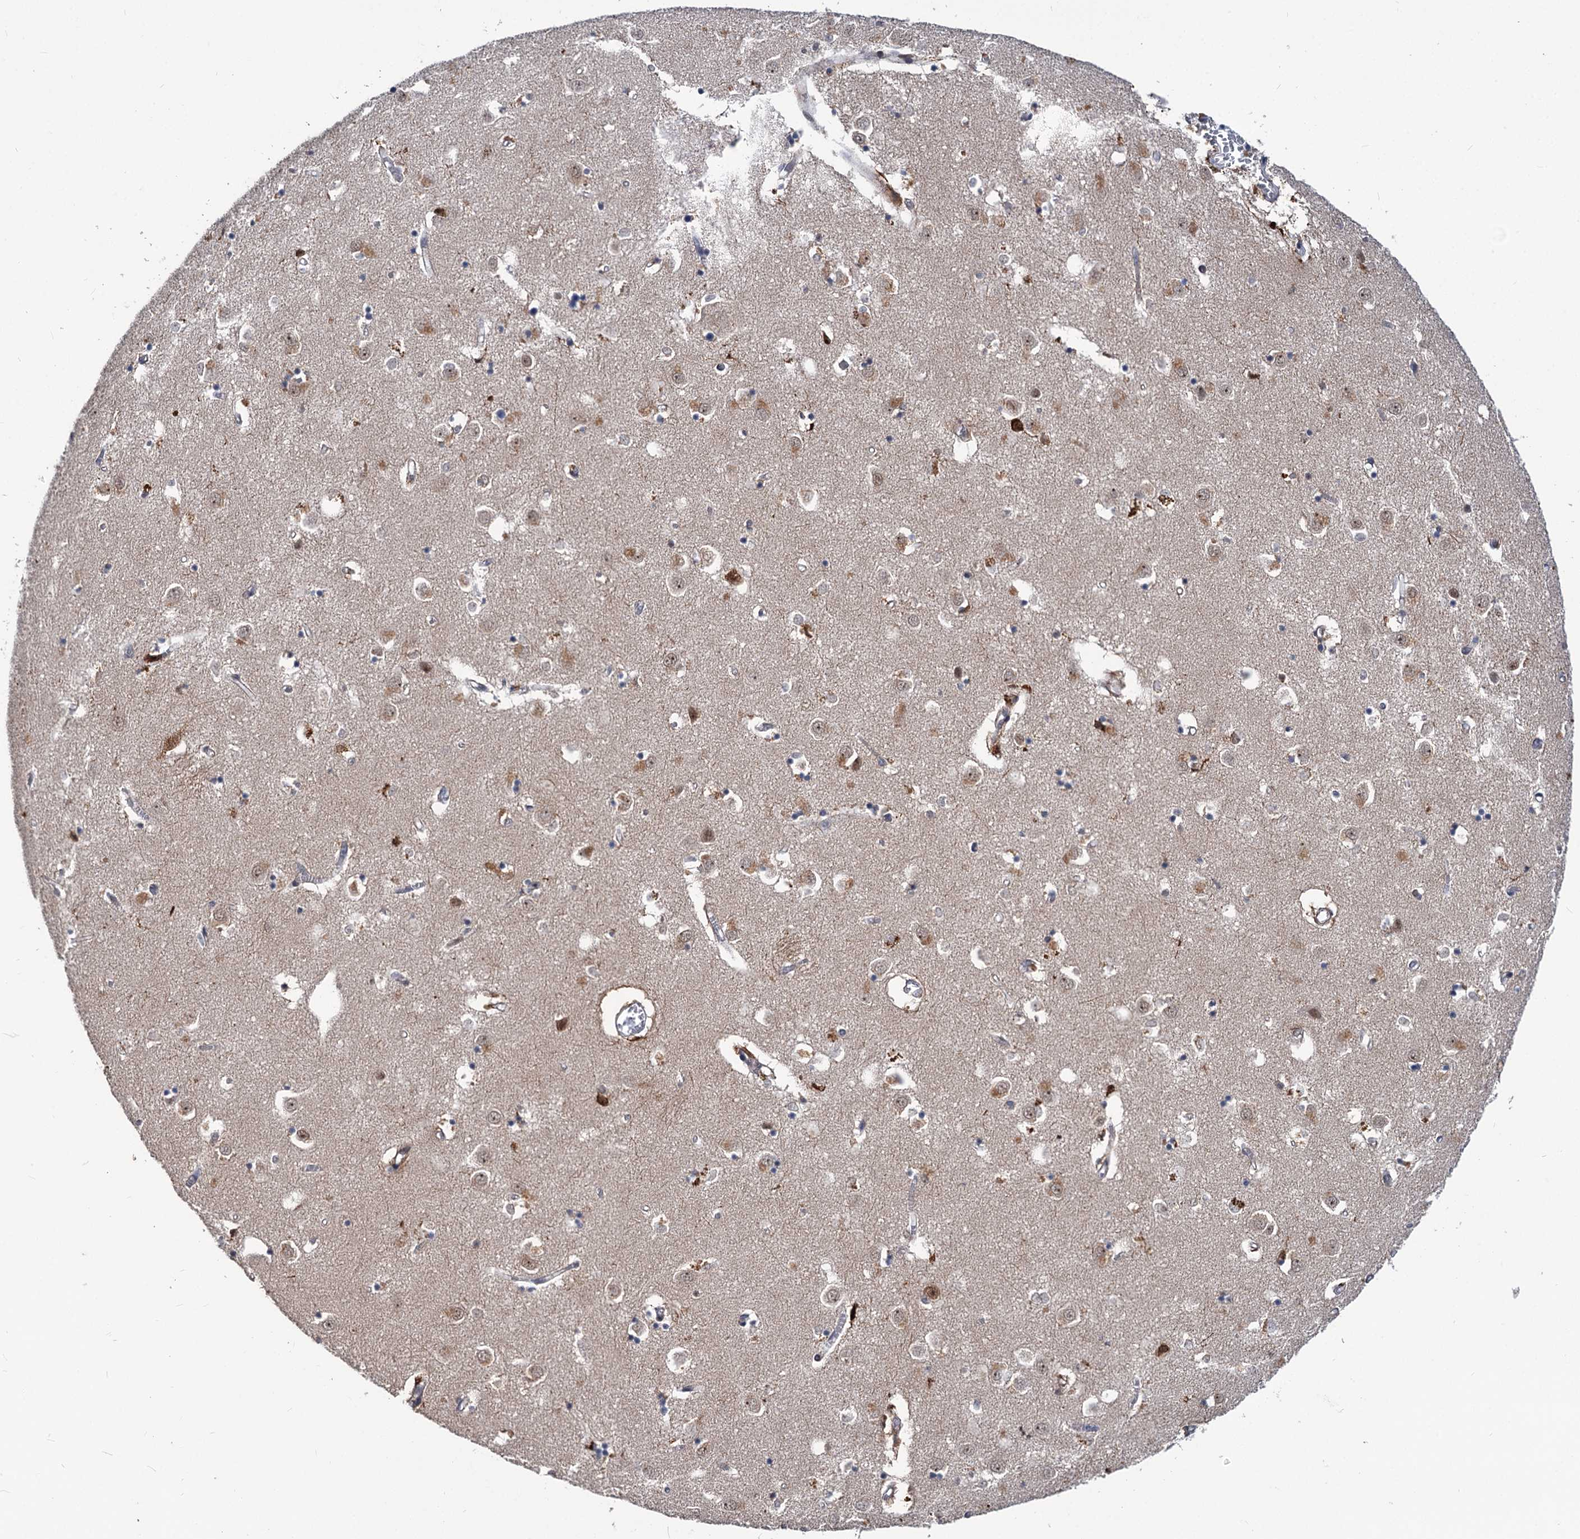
{"staining": {"intensity": "strong", "quantity": "<25%", "location": "nuclear"}, "tissue": "caudate", "cell_type": "Glial cells", "image_type": "normal", "snomed": [{"axis": "morphology", "description": "Normal tissue, NOS"}, {"axis": "topography", "description": "Lateral ventricle wall"}], "caption": "Immunohistochemical staining of benign human caudate reveals strong nuclear protein staining in approximately <25% of glial cells.", "gene": "PHF8", "patient": {"sex": "male", "age": 70}}